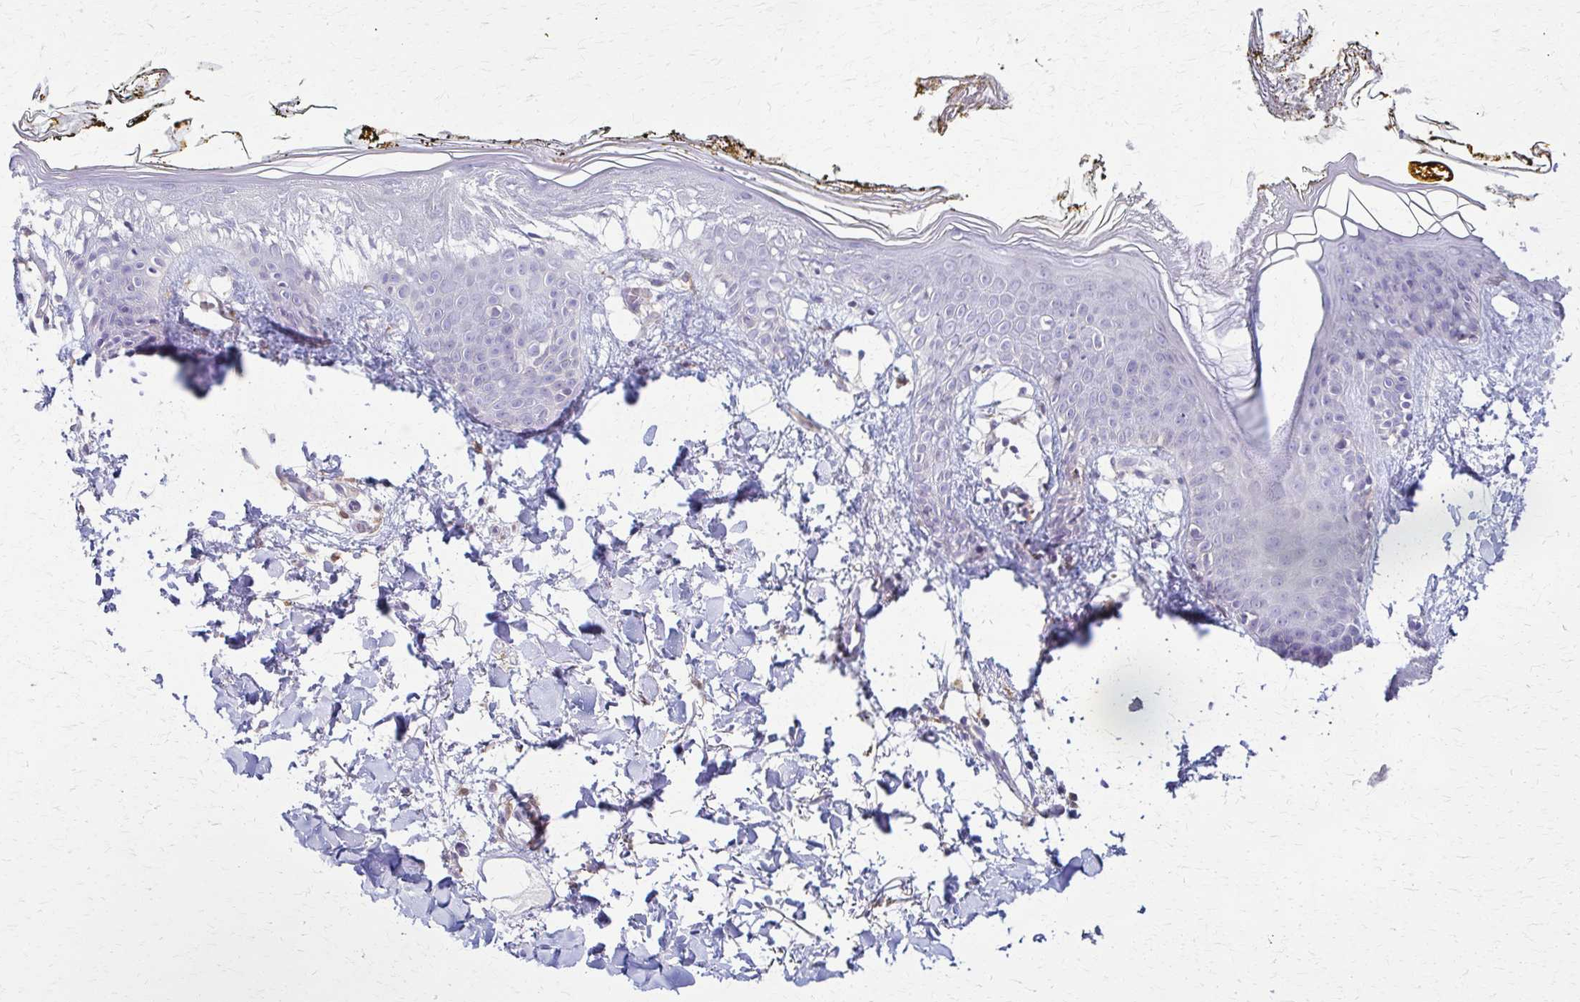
{"staining": {"intensity": "negative", "quantity": "none", "location": "none"}, "tissue": "skin", "cell_type": "Fibroblasts", "image_type": "normal", "snomed": [{"axis": "morphology", "description": "Normal tissue, NOS"}, {"axis": "topography", "description": "Skin"}], "caption": "This is a micrograph of IHC staining of normal skin, which shows no expression in fibroblasts.", "gene": "PIK3AP1", "patient": {"sex": "female", "age": 34}}